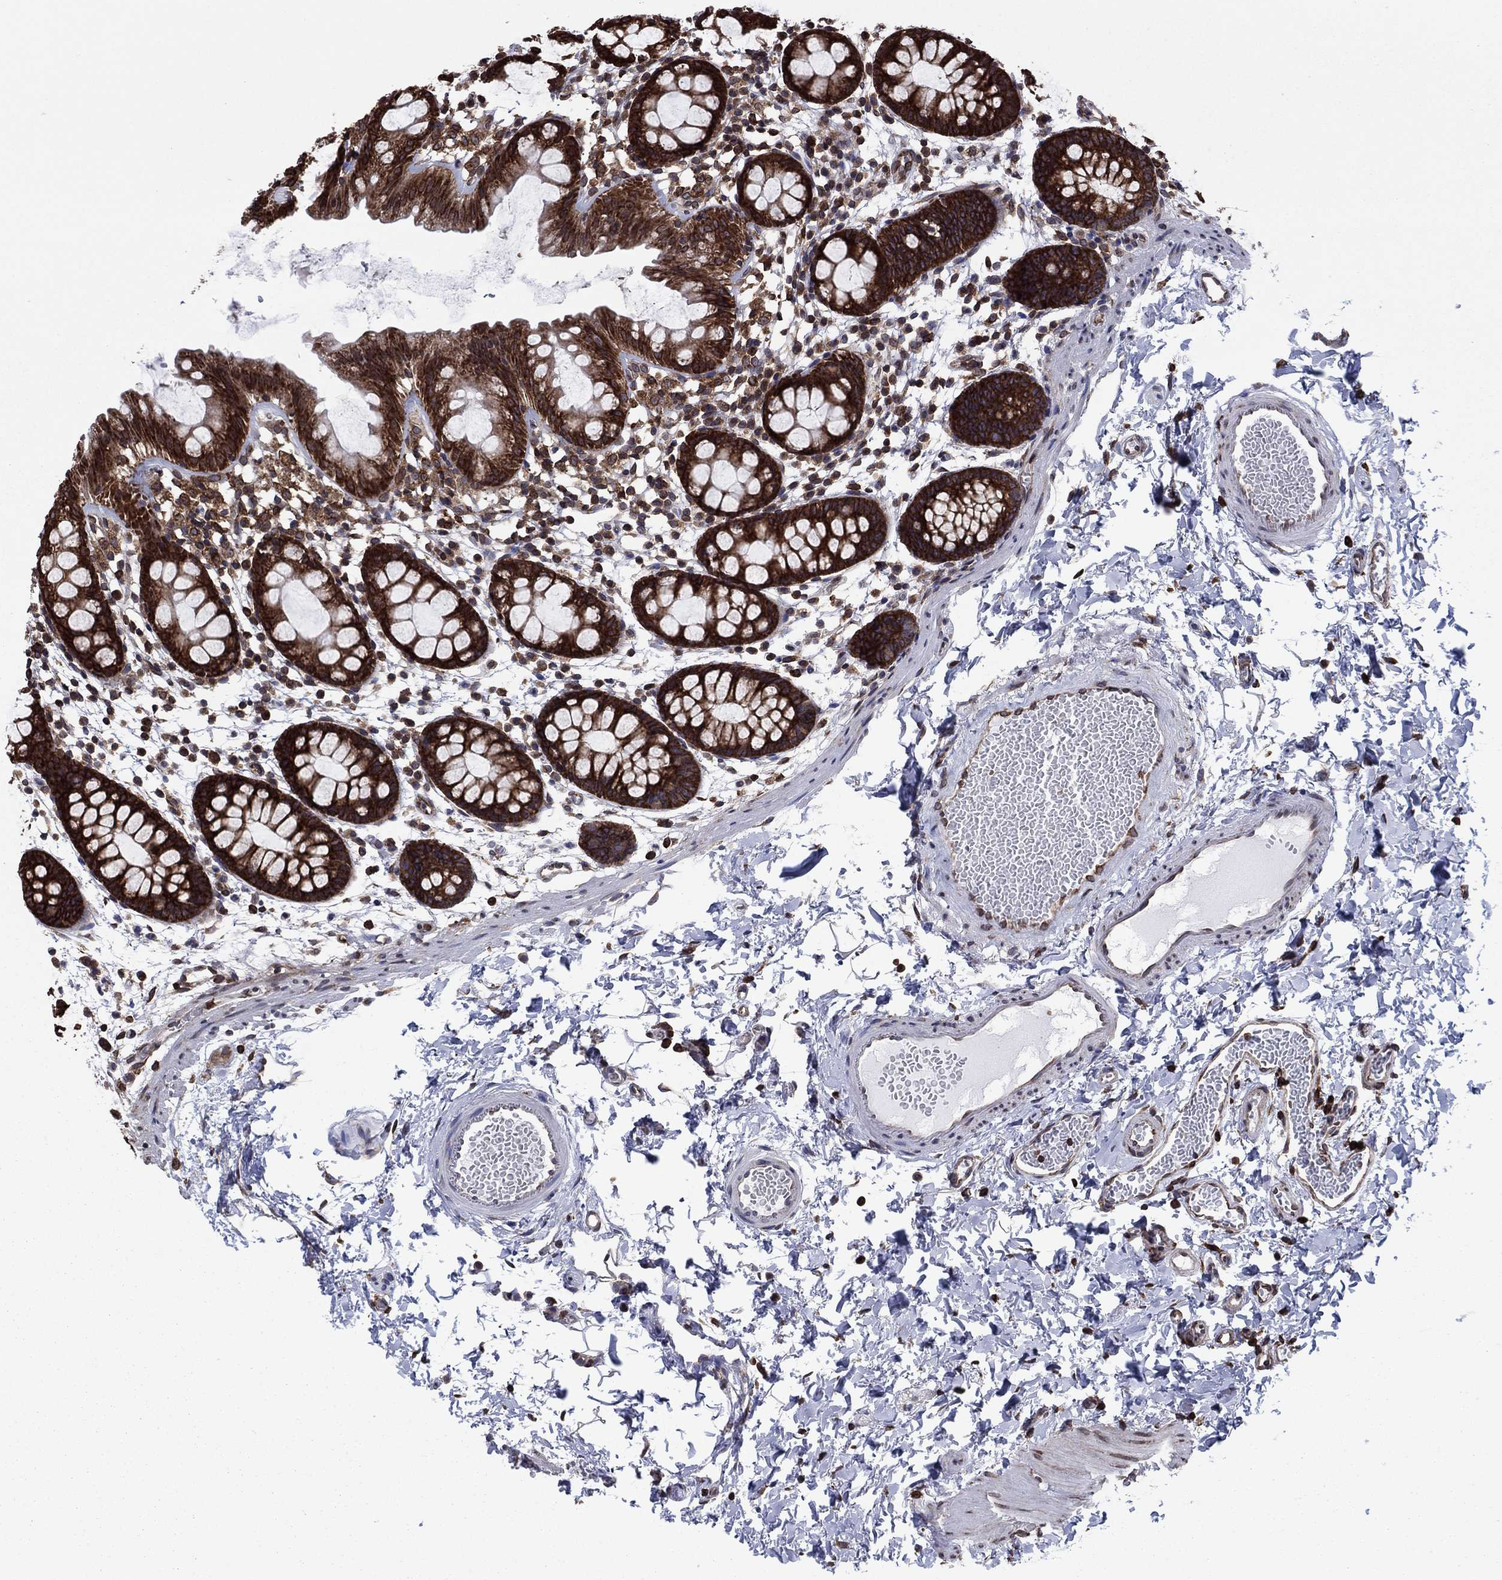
{"staining": {"intensity": "strong", "quantity": ">75%", "location": "cytoplasmic/membranous"}, "tissue": "rectum", "cell_type": "Glandular cells", "image_type": "normal", "snomed": [{"axis": "morphology", "description": "Normal tissue, NOS"}, {"axis": "topography", "description": "Rectum"}], "caption": "A brown stain labels strong cytoplasmic/membranous positivity of a protein in glandular cells of benign human rectum.", "gene": "YBX1", "patient": {"sex": "male", "age": 57}}